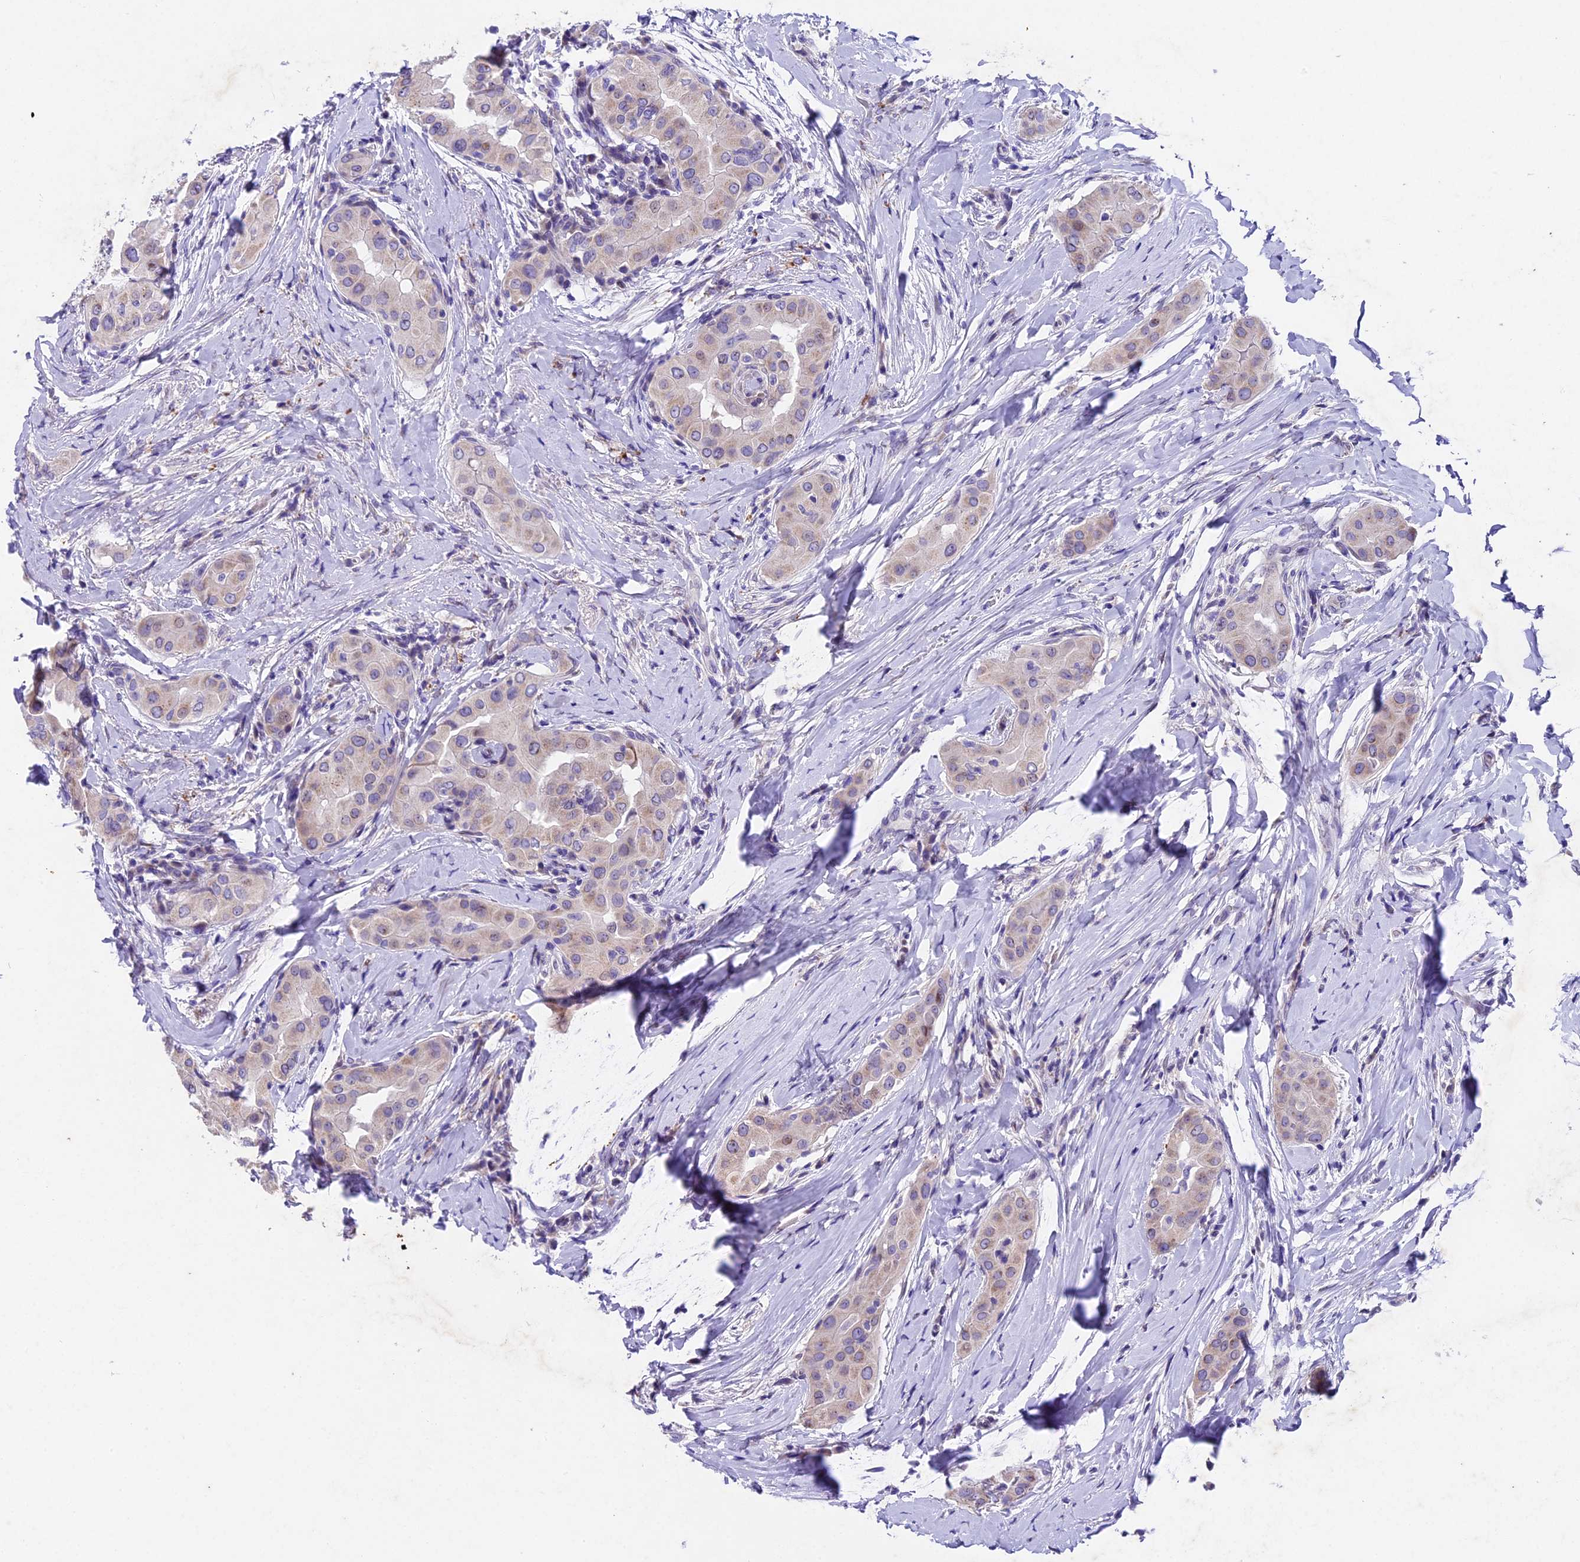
{"staining": {"intensity": "weak", "quantity": "<25%", "location": "nuclear"}, "tissue": "thyroid cancer", "cell_type": "Tumor cells", "image_type": "cancer", "snomed": [{"axis": "morphology", "description": "Papillary adenocarcinoma, NOS"}, {"axis": "topography", "description": "Thyroid gland"}], "caption": "DAB immunohistochemical staining of human thyroid cancer demonstrates no significant expression in tumor cells. The staining was performed using DAB (3,3'-diaminobenzidine) to visualize the protein expression in brown, while the nuclei were stained in blue with hematoxylin (Magnification: 20x).", "gene": "IFT140", "patient": {"sex": "male", "age": 33}}